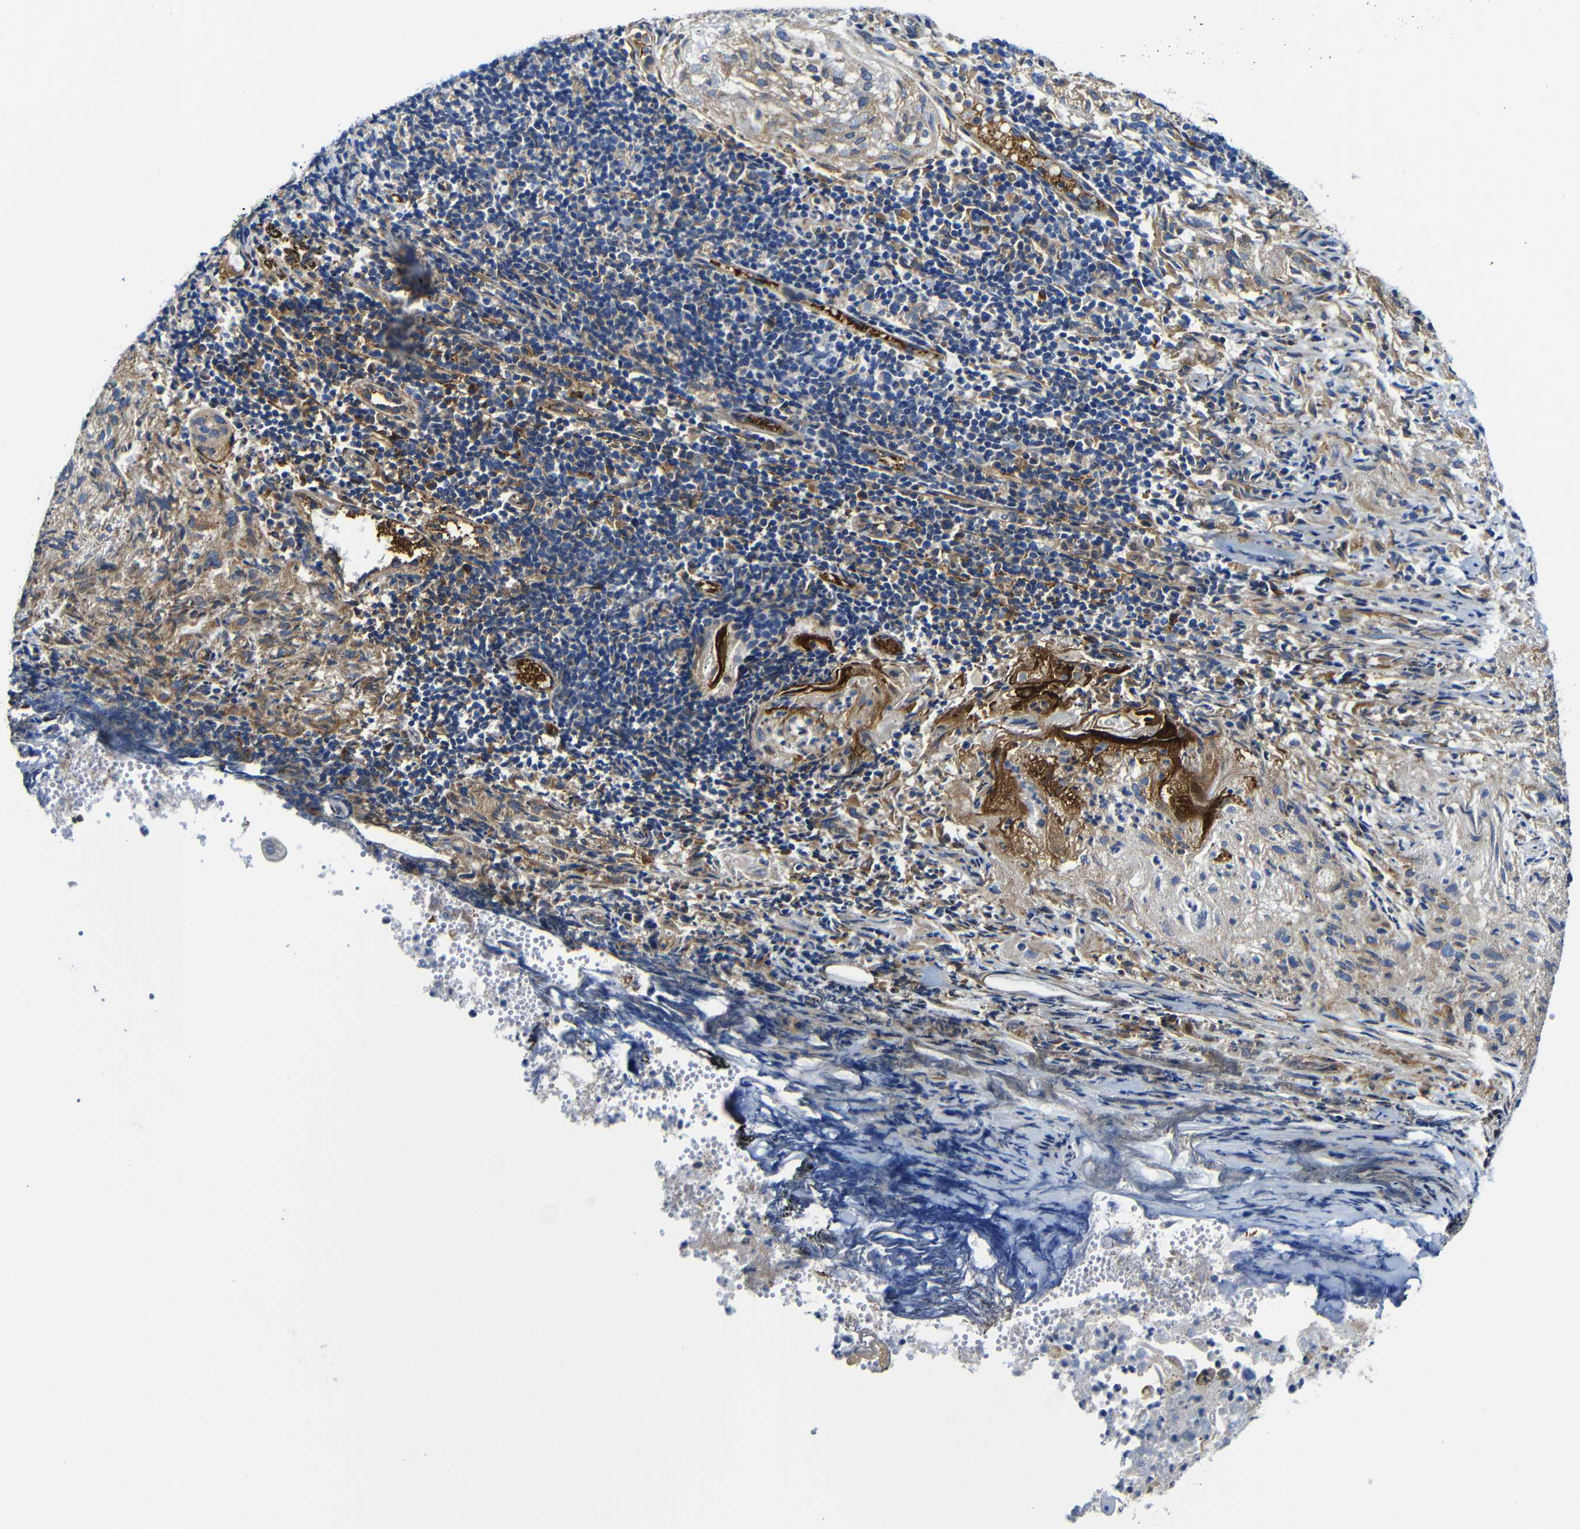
{"staining": {"intensity": "negative", "quantity": "none", "location": "none"}, "tissue": "lung cancer", "cell_type": "Tumor cells", "image_type": "cancer", "snomed": [{"axis": "morphology", "description": "Inflammation, NOS"}, {"axis": "morphology", "description": "Squamous cell carcinoma, NOS"}, {"axis": "topography", "description": "Lymph node"}, {"axis": "topography", "description": "Soft tissue"}, {"axis": "topography", "description": "Lung"}], "caption": "IHC photomicrograph of neoplastic tissue: human squamous cell carcinoma (lung) stained with DAB shows no significant protein positivity in tumor cells.", "gene": "CLCC1", "patient": {"sex": "male", "age": 66}}